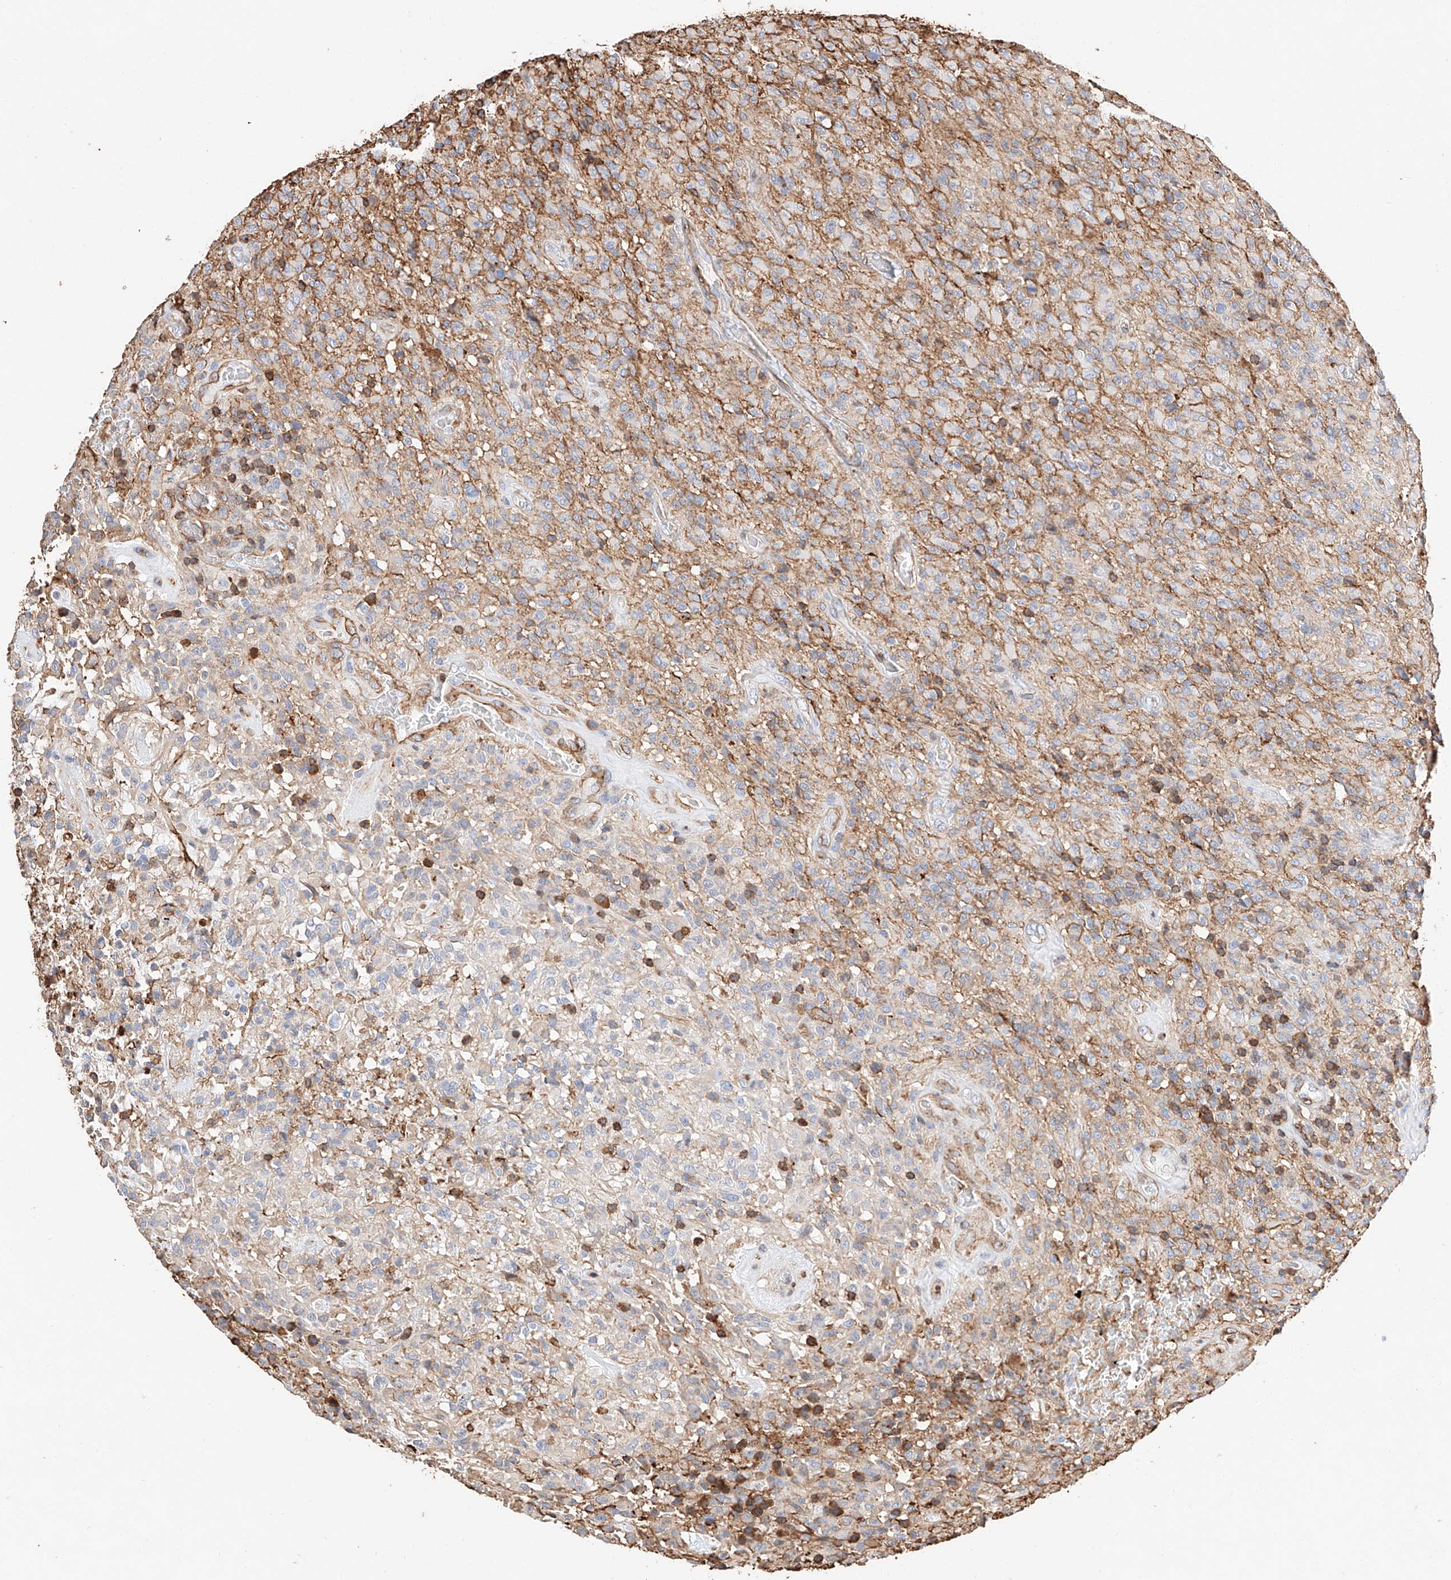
{"staining": {"intensity": "negative", "quantity": "none", "location": "none"}, "tissue": "glioma", "cell_type": "Tumor cells", "image_type": "cancer", "snomed": [{"axis": "morphology", "description": "Glioma, malignant, High grade"}, {"axis": "topography", "description": "Brain"}], "caption": "A histopathology image of human glioma is negative for staining in tumor cells.", "gene": "WFS1", "patient": {"sex": "female", "age": 57}}